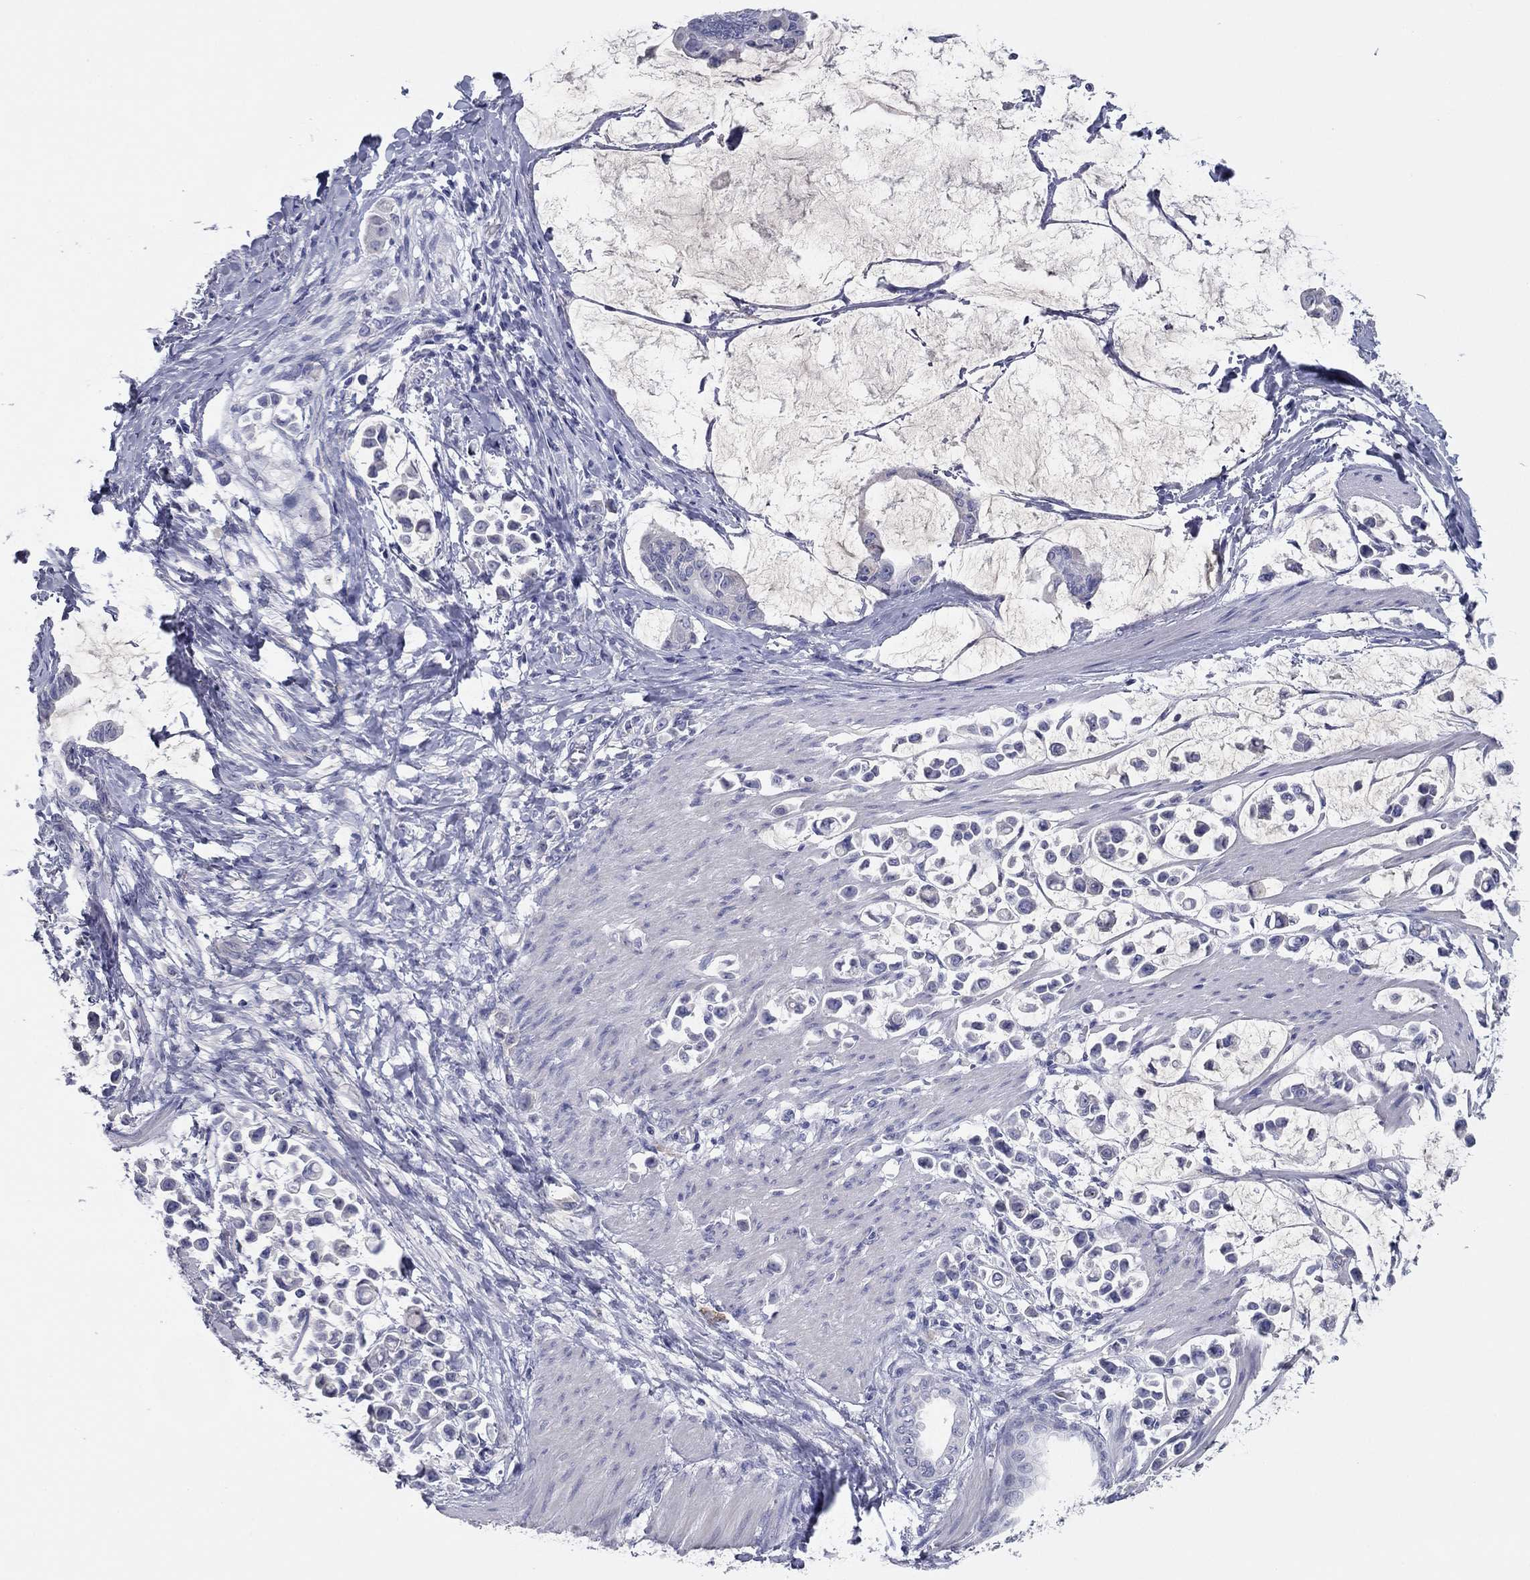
{"staining": {"intensity": "negative", "quantity": "none", "location": "none"}, "tissue": "stomach cancer", "cell_type": "Tumor cells", "image_type": "cancer", "snomed": [{"axis": "morphology", "description": "Adenocarcinoma, NOS"}, {"axis": "topography", "description": "Stomach"}], "caption": "A high-resolution histopathology image shows immunohistochemistry (IHC) staining of stomach adenocarcinoma, which shows no significant positivity in tumor cells. (IHC, brightfield microscopy, high magnification).", "gene": "GRK7", "patient": {"sex": "male", "age": 82}}